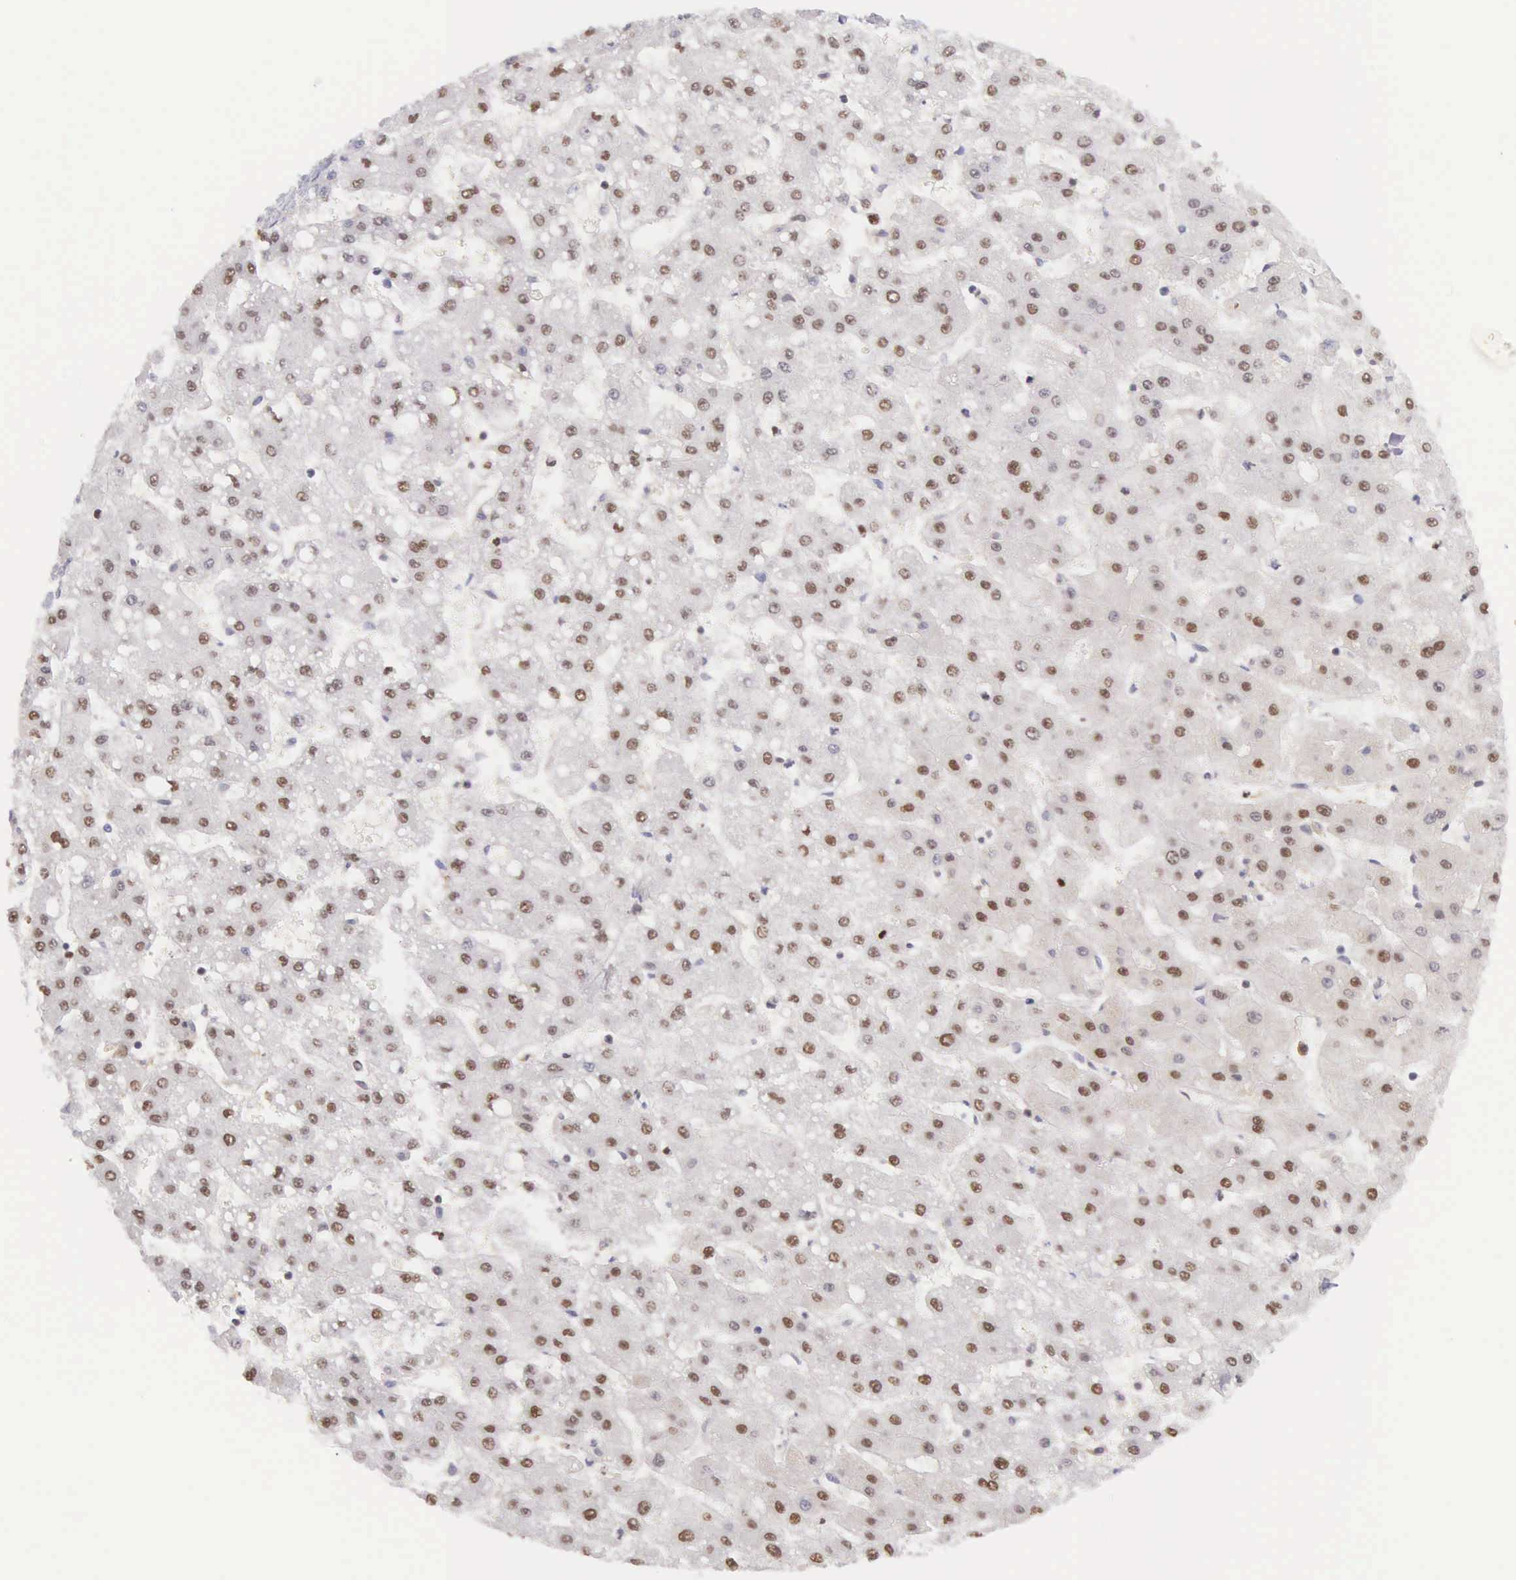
{"staining": {"intensity": "moderate", "quantity": "25%-75%", "location": "nuclear"}, "tissue": "liver cancer", "cell_type": "Tumor cells", "image_type": "cancer", "snomed": [{"axis": "morphology", "description": "Carcinoma, Hepatocellular, NOS"}, {"axis": "topography", "description": "Liver"}], "caption": "Protein staining of liver hepatocellular carcinoma tissue displays moderate nuclear staining in about 25%-75% of tumor cells.", "gene": "VRK1", "patient": {"sex": "female", "age": 52}}